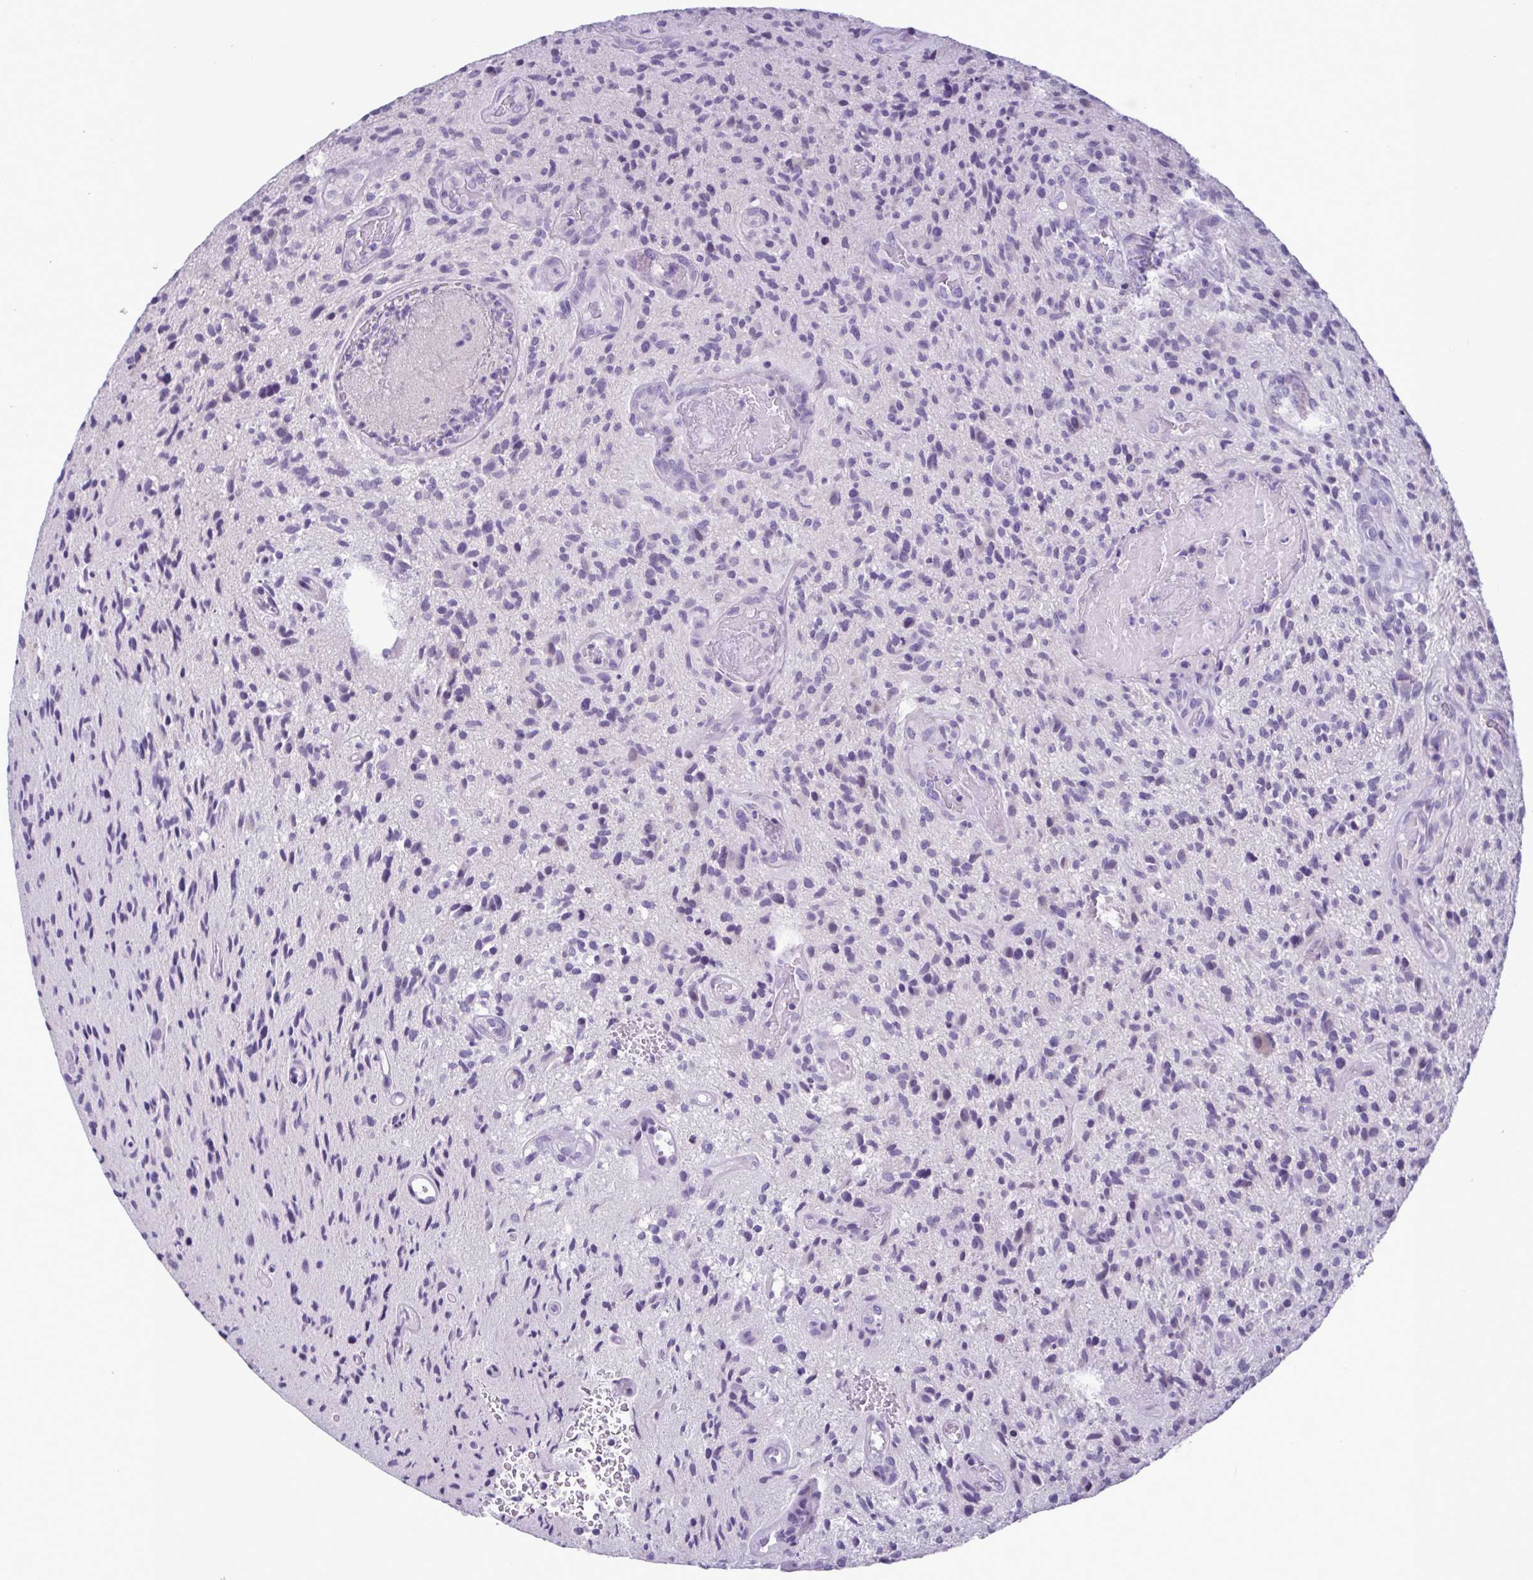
{"staining": {"intensity": "negative", "quantity": "none", "location": "none"}, "tissue": "glioma", "cell_type": "Tumor cells", "image_type": "cancer", "snomed": [{"axis": "morphology", "description": "Glioma, malignant, High grade"}, {"axis": "topography", "description": "Brain"}], "caption": "Glioma was stained to show a protein in brown. There is no significant expression in tumor cells.", "gene": "INAFM1", "patient": {"sex": "male", "age": 55}}